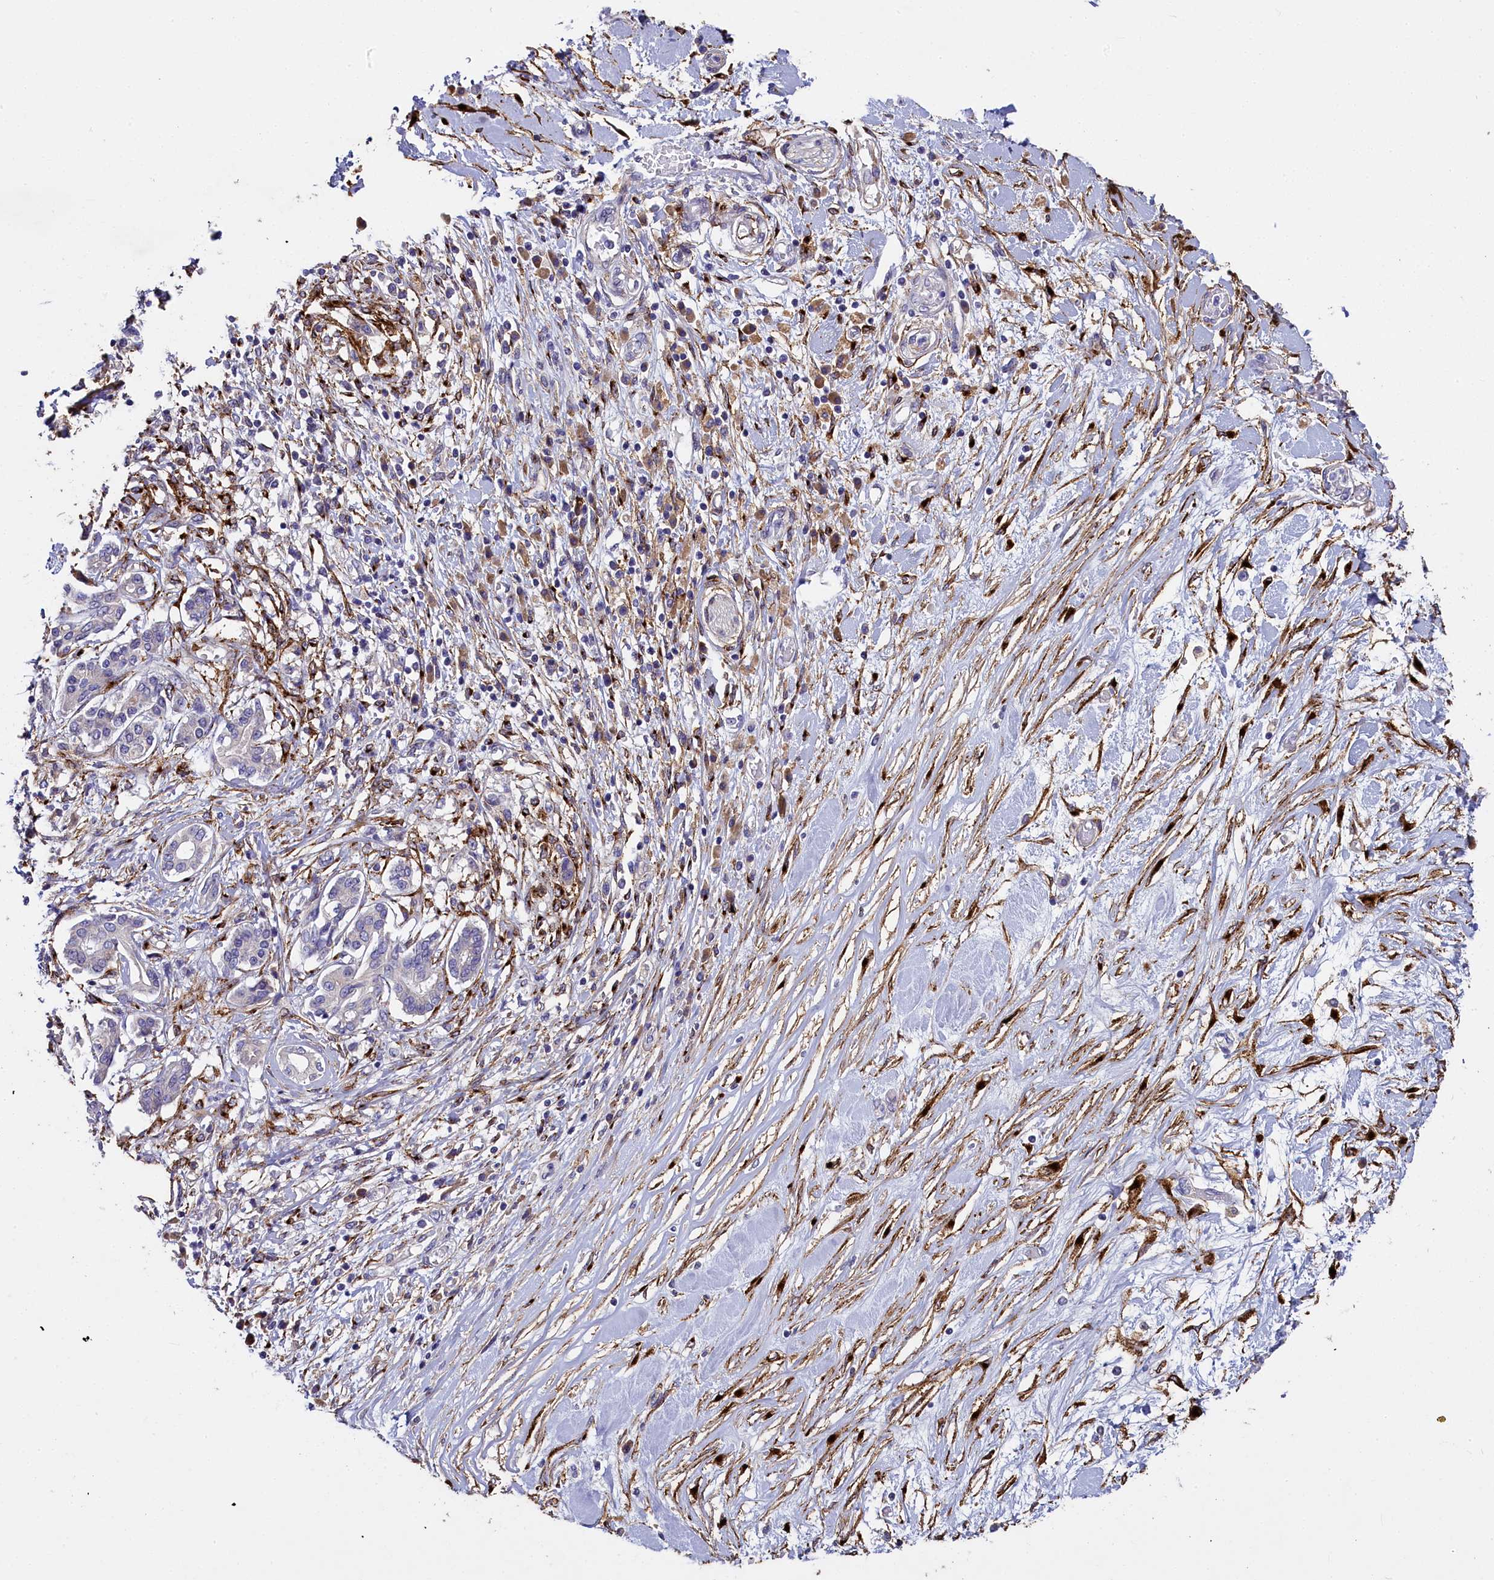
{"staining": {"intensity": "weak", "quantity": "25%-75%", "location": "cytoplasmic/membranous"}, "tissue": "pancreatic cancer", "cell_type": "Tumor cells", "image_type": "cancer", "snomed": [{"axis": "morphology", "description": "Inflammation, NOS"}, {"axis": "morphology", "description": "Adenocarcinoma, NOS"}, {"axis": "topography", "description": "Pancreas"}], "caption": "A brown stain highlights weak cytoplasmic/membranous staining of a protein in human pancreatic cancer (adenocarcinoma) tumor cells. Using DAB (brown) and hematoxylin (blue) stains, captured at high magnification using brightfield microscopy.", "gene": "MRC2", "patient": {"sex": "female", "age": 56}}